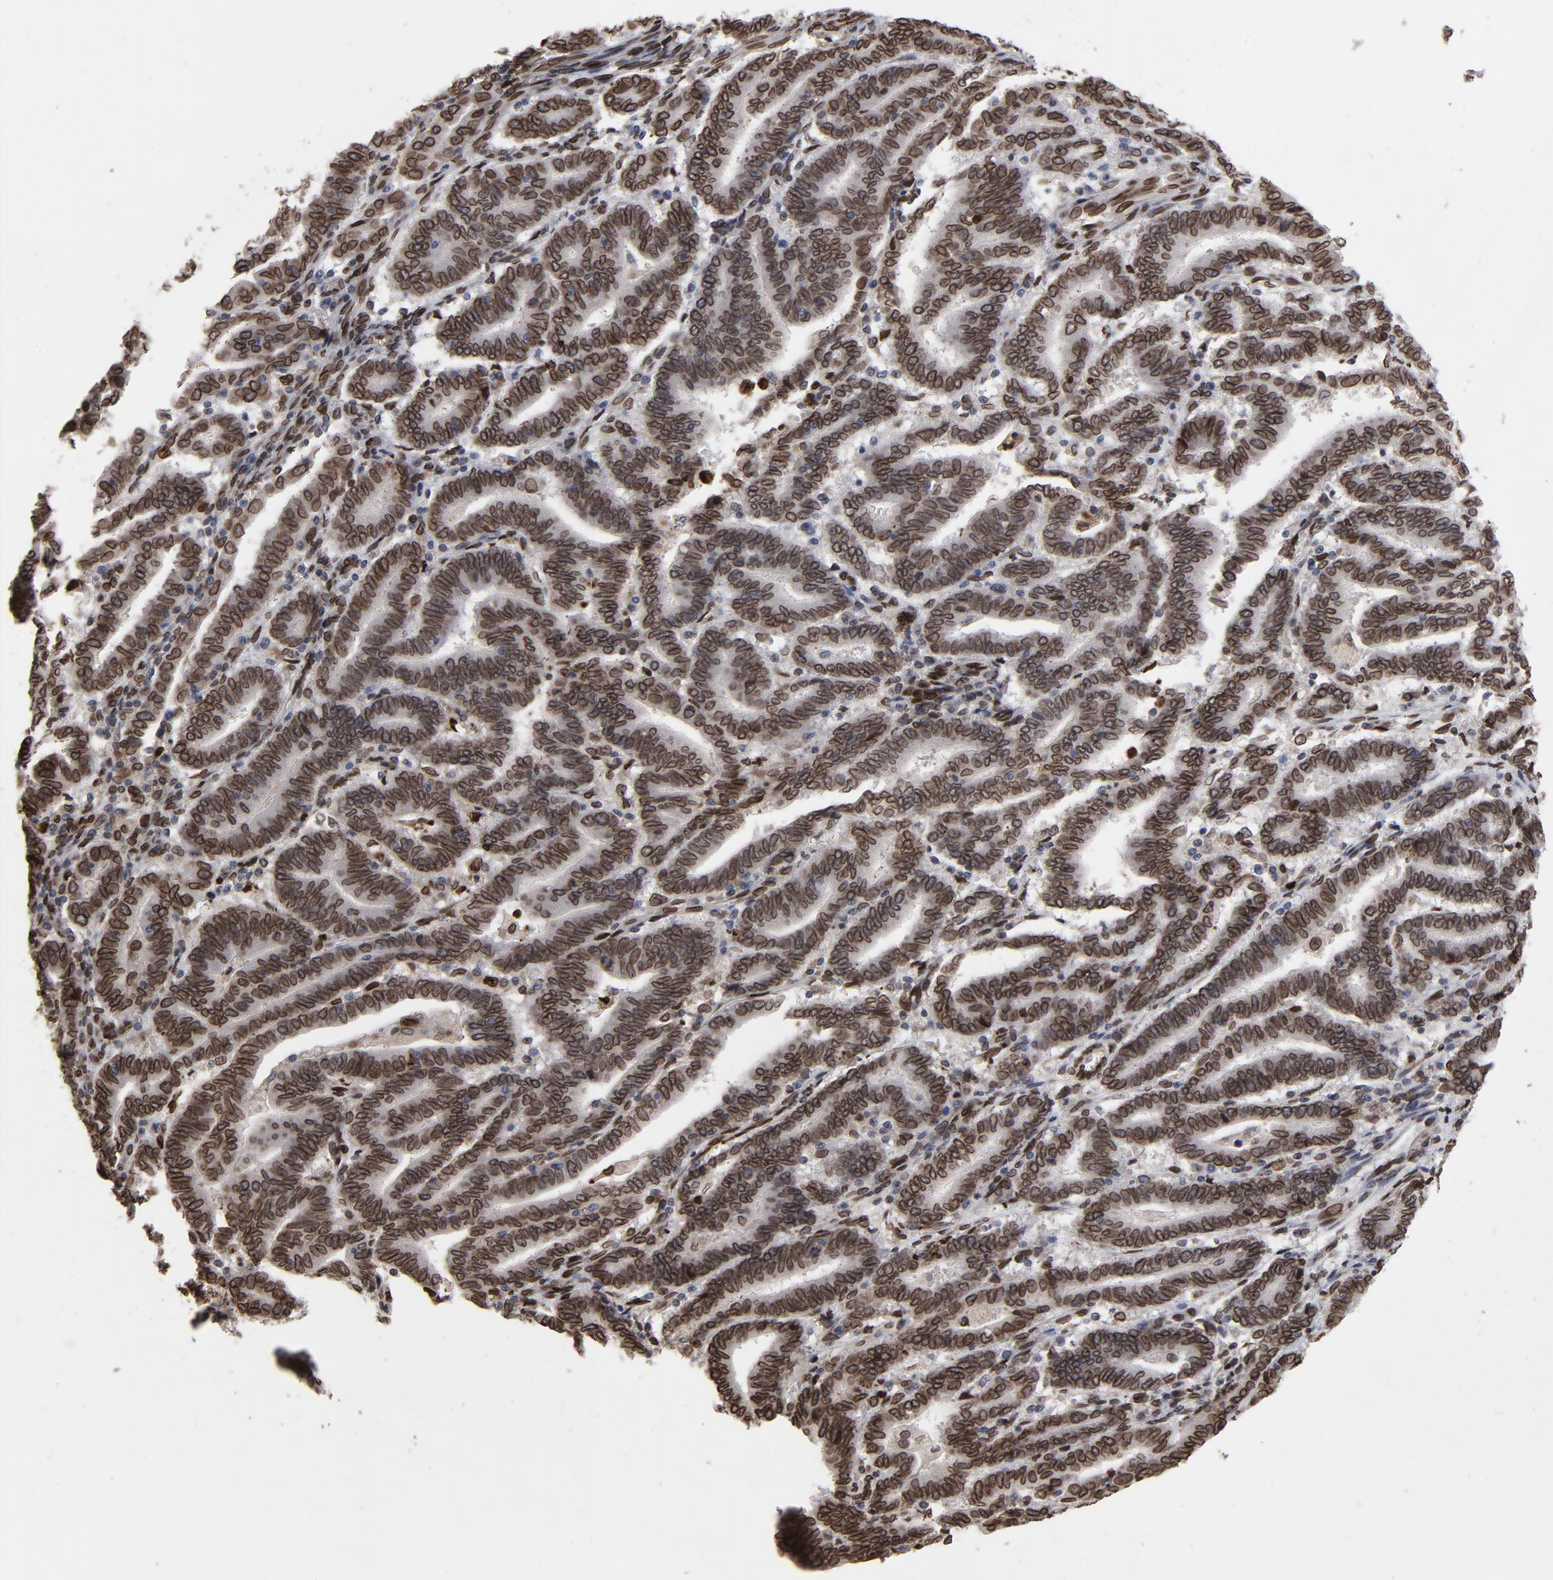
{"staining": {"intensity": "strong", "quantity": ">75%", "location": "cytoplasmic/membranous,nuclear"}, "tissue": "endometrial cancer", "cell_type": "Tumor cells", "image_type": "cancer", "snomed": [{"axis": "morphology", "description": "Adenocarcinoma, NOS"}, {"axis": "topography", "description": "Uterus"}], "caption": "Immunohistochemistry (IHC) (DAB (3,3'-diaminobenzidine)) staining of human adenocarcinoma (endometrial) demonstrates strong cytoplasmic/membranous and nuclear protein staining in approximately >75% of tumor cells.", "gene": "LMNA", "patient": {"sex": "female", "age": 83}}